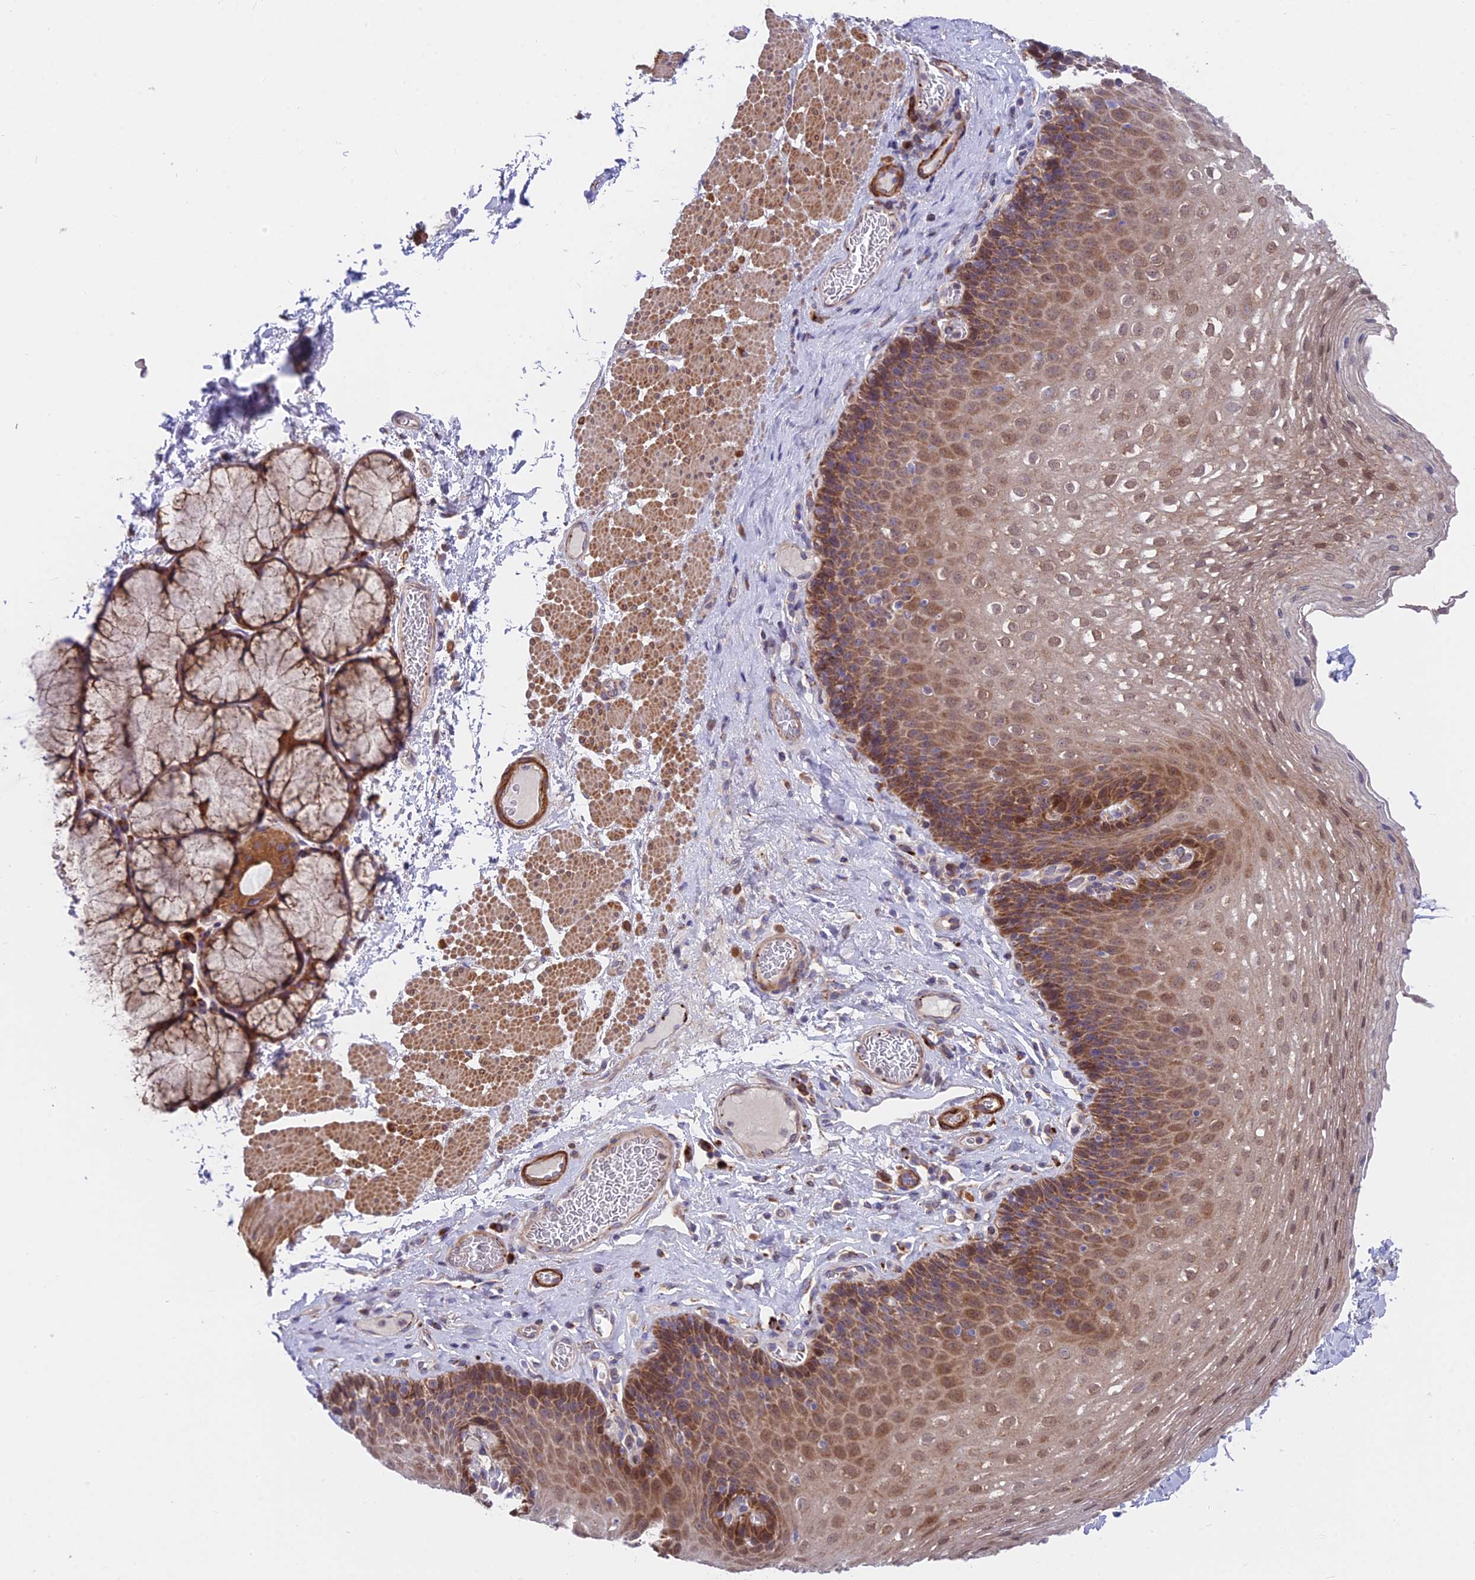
{"staining": {"intensity": "moderate", "quantity": ">75%", "location": "cytoplasmic/membranous"}, "tissue": "esophagus", "cell_type": "Squamous epithelial cells", "image_type": "normal", "snomed": [{"axis": "morphology", "description": "Normal tissue, NOS"}, {"axis": "topography", "description": "Esophagus"}], "caption": "High-magnification brightfield microscopy of unremarkable esophagus stained with DAB (3,3'-diaminobenzidine) (brown) and counterstained with hematoxylin (blue). squamous epithelial cells exhibit moderate cytoplasmic/membranous expression is present in about>75% of cells.", "gene": "TBC1D20", "patient": {"sex": "female", "age": 66}}